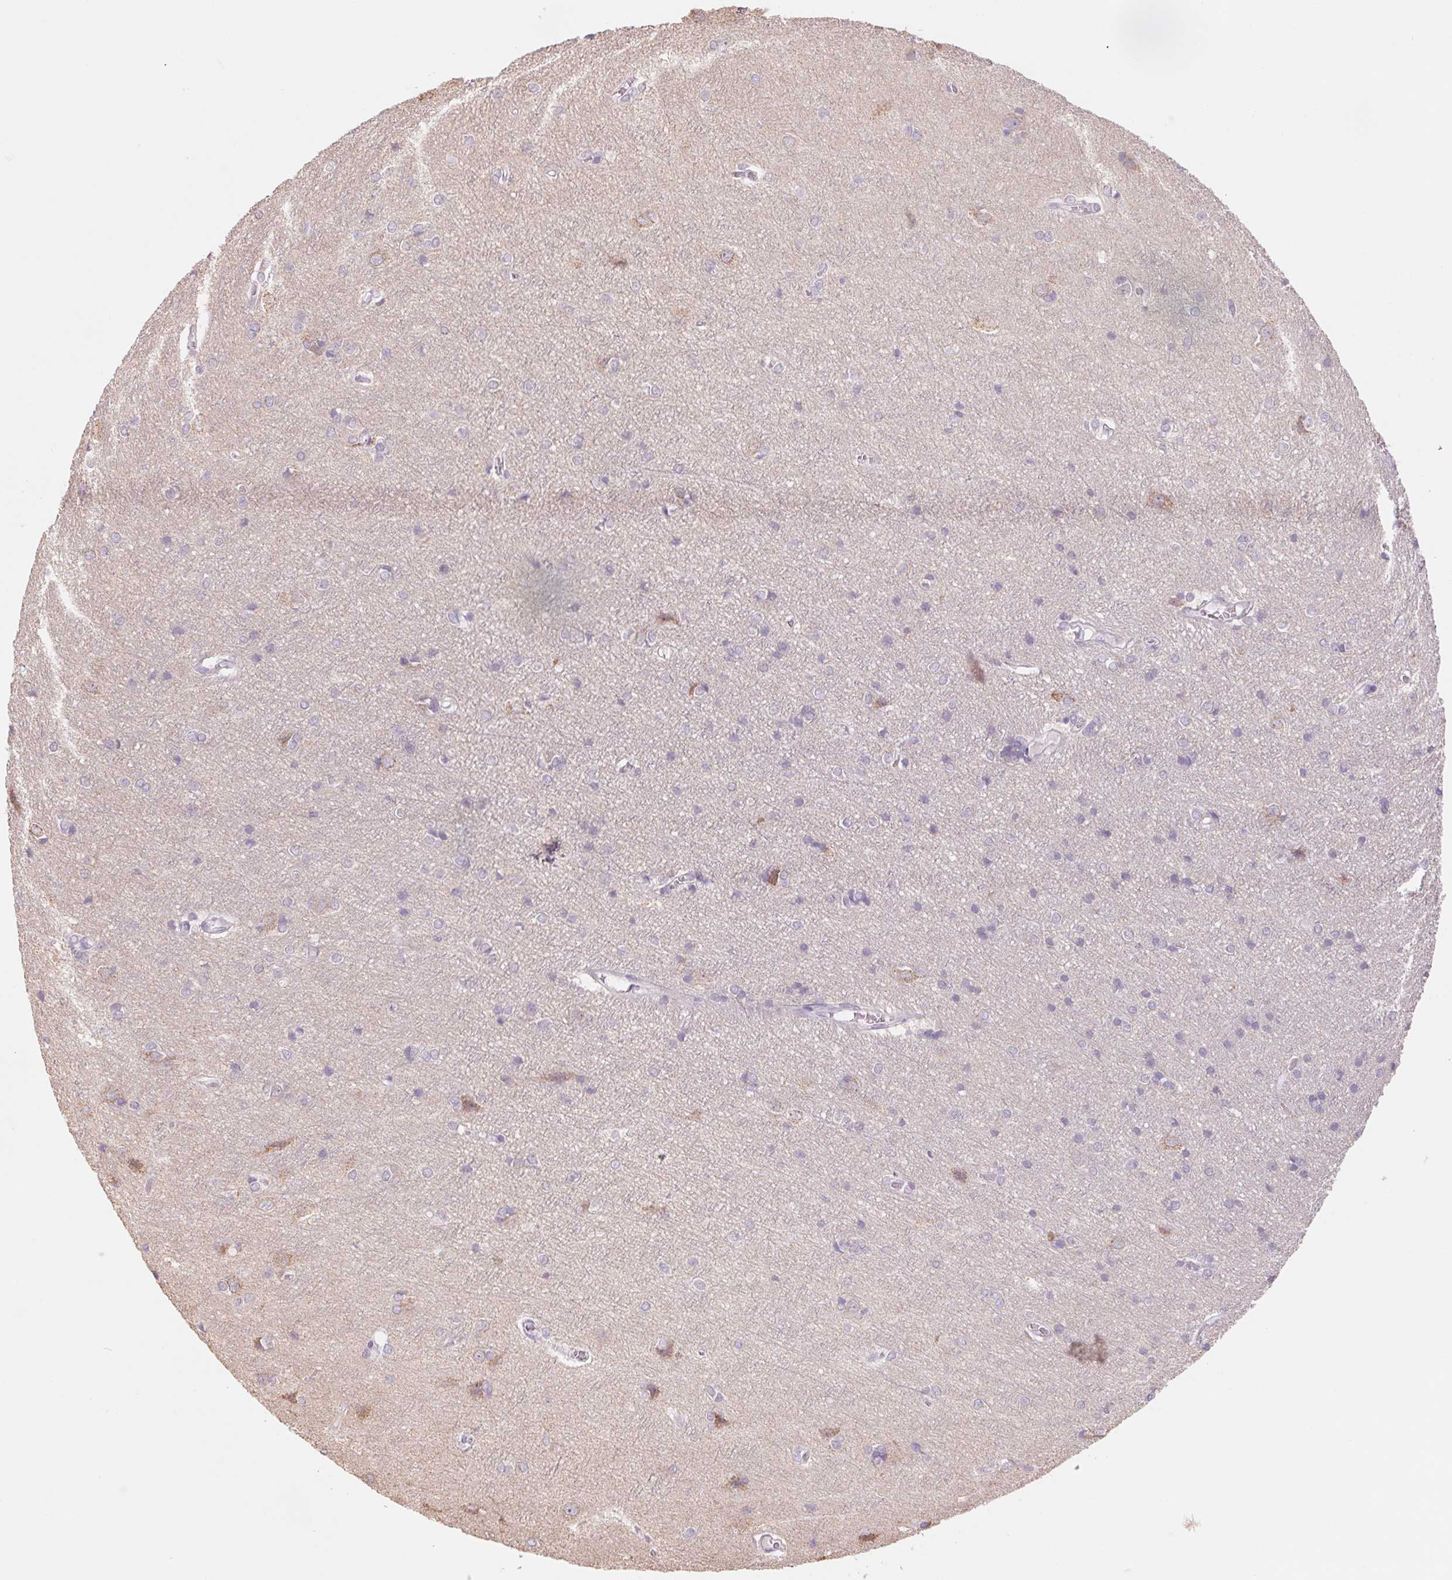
{"staining": {"intensity": "negative", "quantity": "none", "location": "none"}, "tissue": "cerebral cortex", "cell_type": "Endothelial cells", "image_type": "normal", "snomed": [{"axis": "morphology", "description": "Normal tissue, NOS"}, {"axis": "topography", "description": "Cerebral cortex"}], "caption": "An immunohistochemistry histopathology image of unremarkable cerebral cortex is shown. There is no staining in endothelial cells of cerebral cortex.", "gene": "POU1F1", "patient": {"sex": "male", "age": 37}}